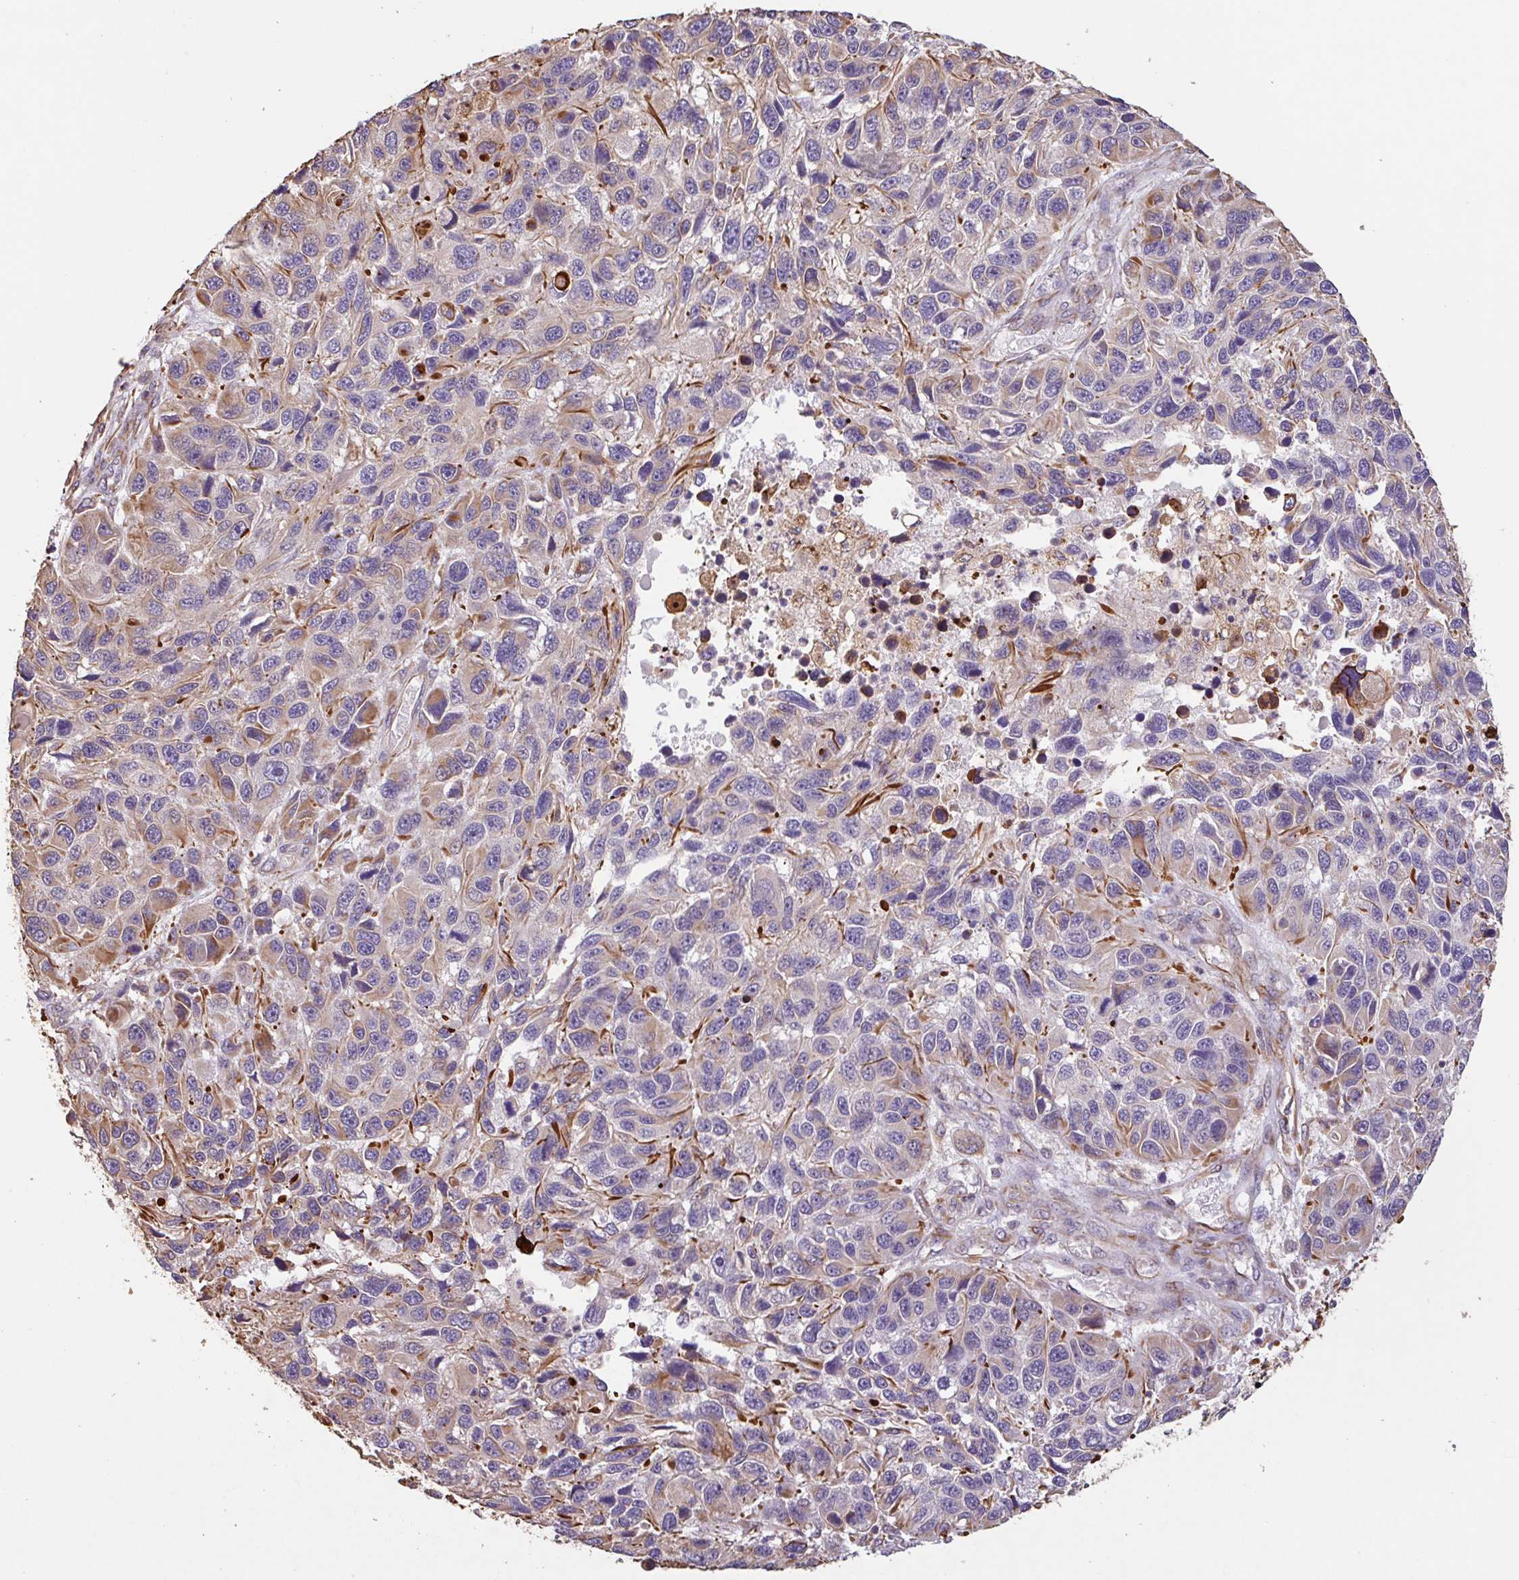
{"staining": {"intensity": "moderate", "quantity": "<25%", "location": "cytoplasmic/membranous"}, "tissue": "melanoma", "cell_type": "Tumor cells", "image_type": "cancer", "snomed": [{"axis": "morphology", "description": "Malignant melanoma, NOS"}, {"axis": "topography", "description": "Skin"}], "caption": "High-power microscopy captured an immunohistochemistry micrograph of malignant melanoma, revealing moderate cytoplasmic/membranous staining in about <25% of tumor cells. Nuclei are stained in blue.", "gene": "ZNF790", "patient": {"sex": "male", "age": 53}}